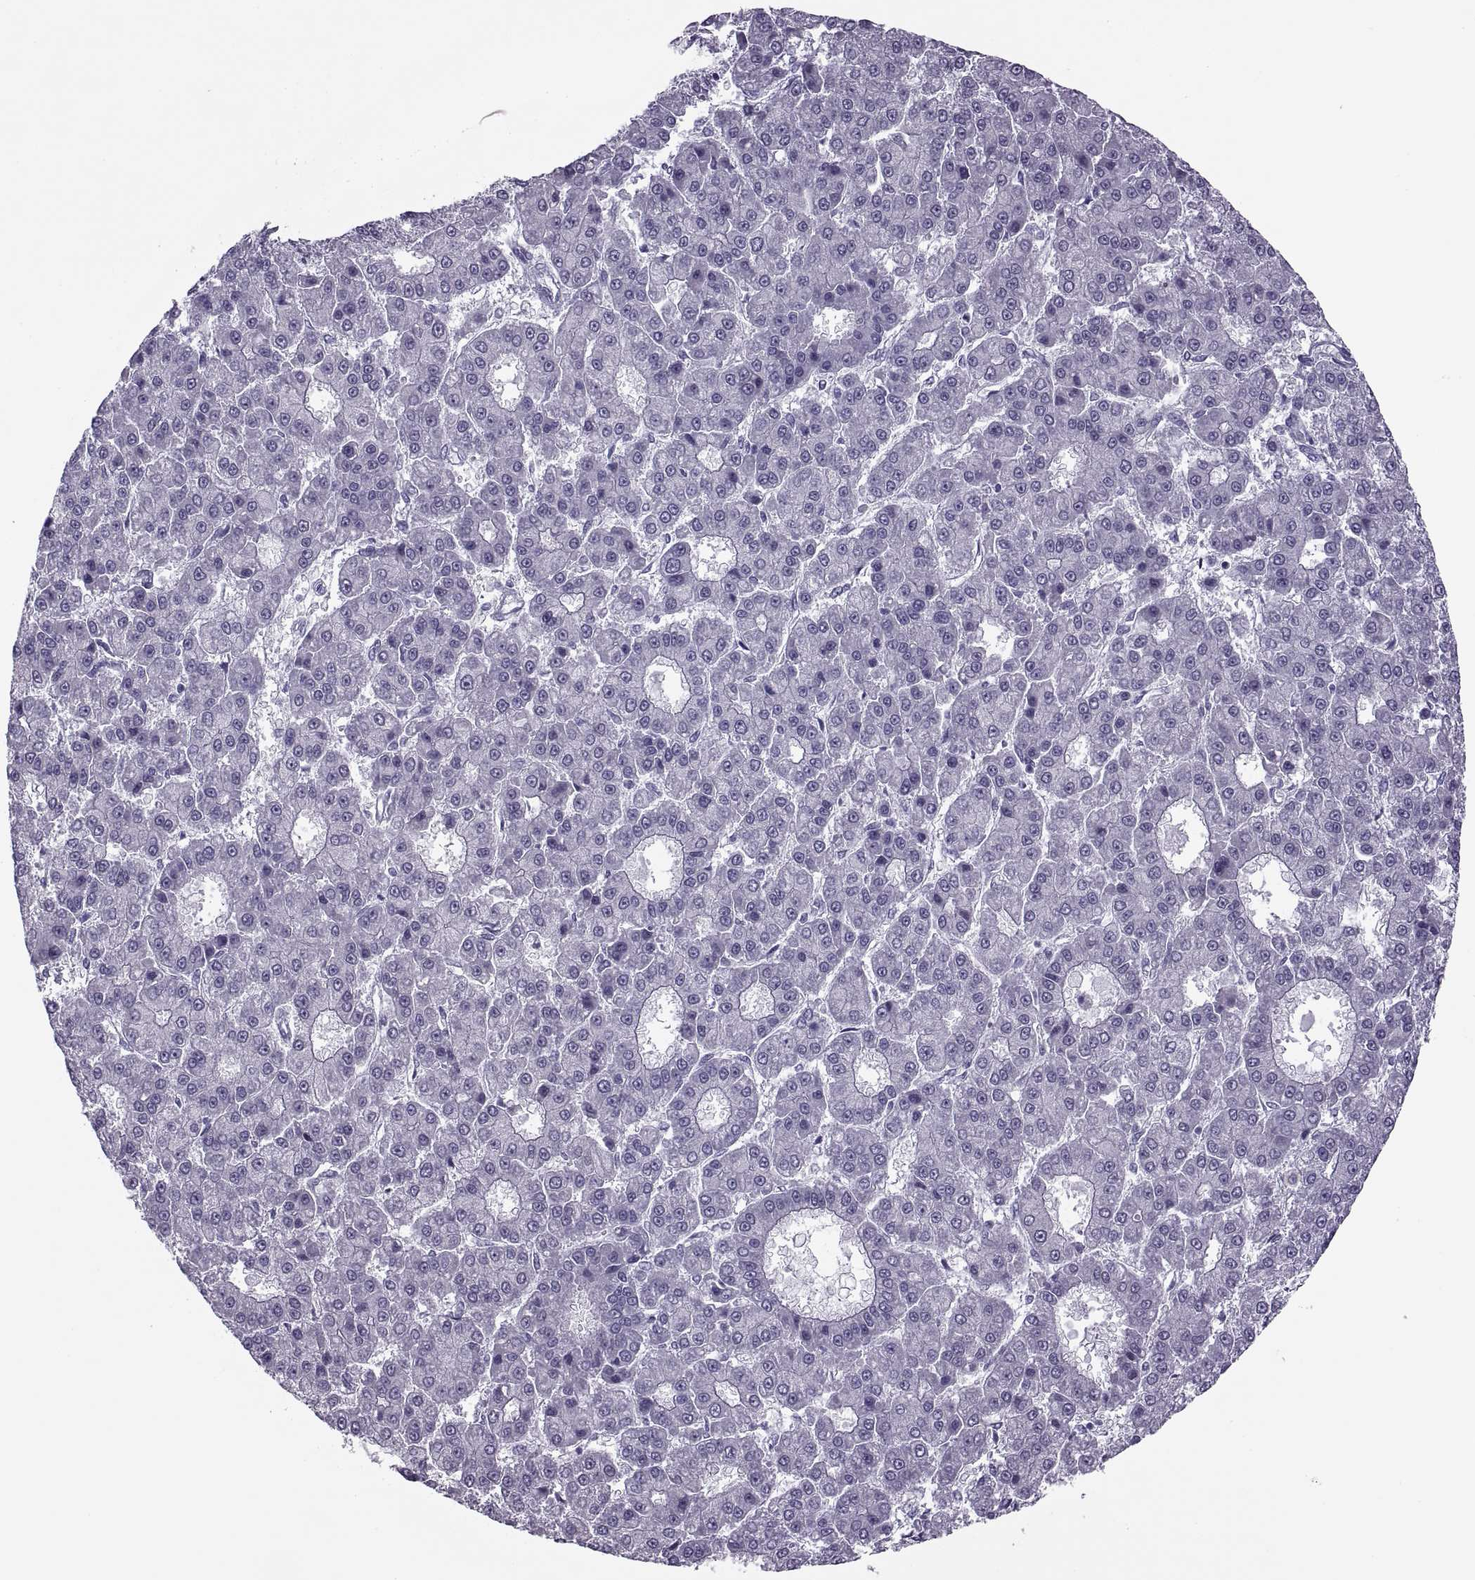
{"staining": {"intensity": "negative", "quantity": "none", "location": "none"}, "tissue": "liver cancer", "cell_type": "Tumor cells", "image_type": "cancer", "snomed": [{"axis": "morphology", "description": "Carcinoma, Hepatocellular, NOS"}, {"axis": "topography", "description": "Liver"}], "caption": "Immunohistochemical staining of human liver hepatocellular carcinoma reveals no significant expression in tumor cells.", "gene": "FAM24A", "patient": {"sex": "male", "age": 70}}